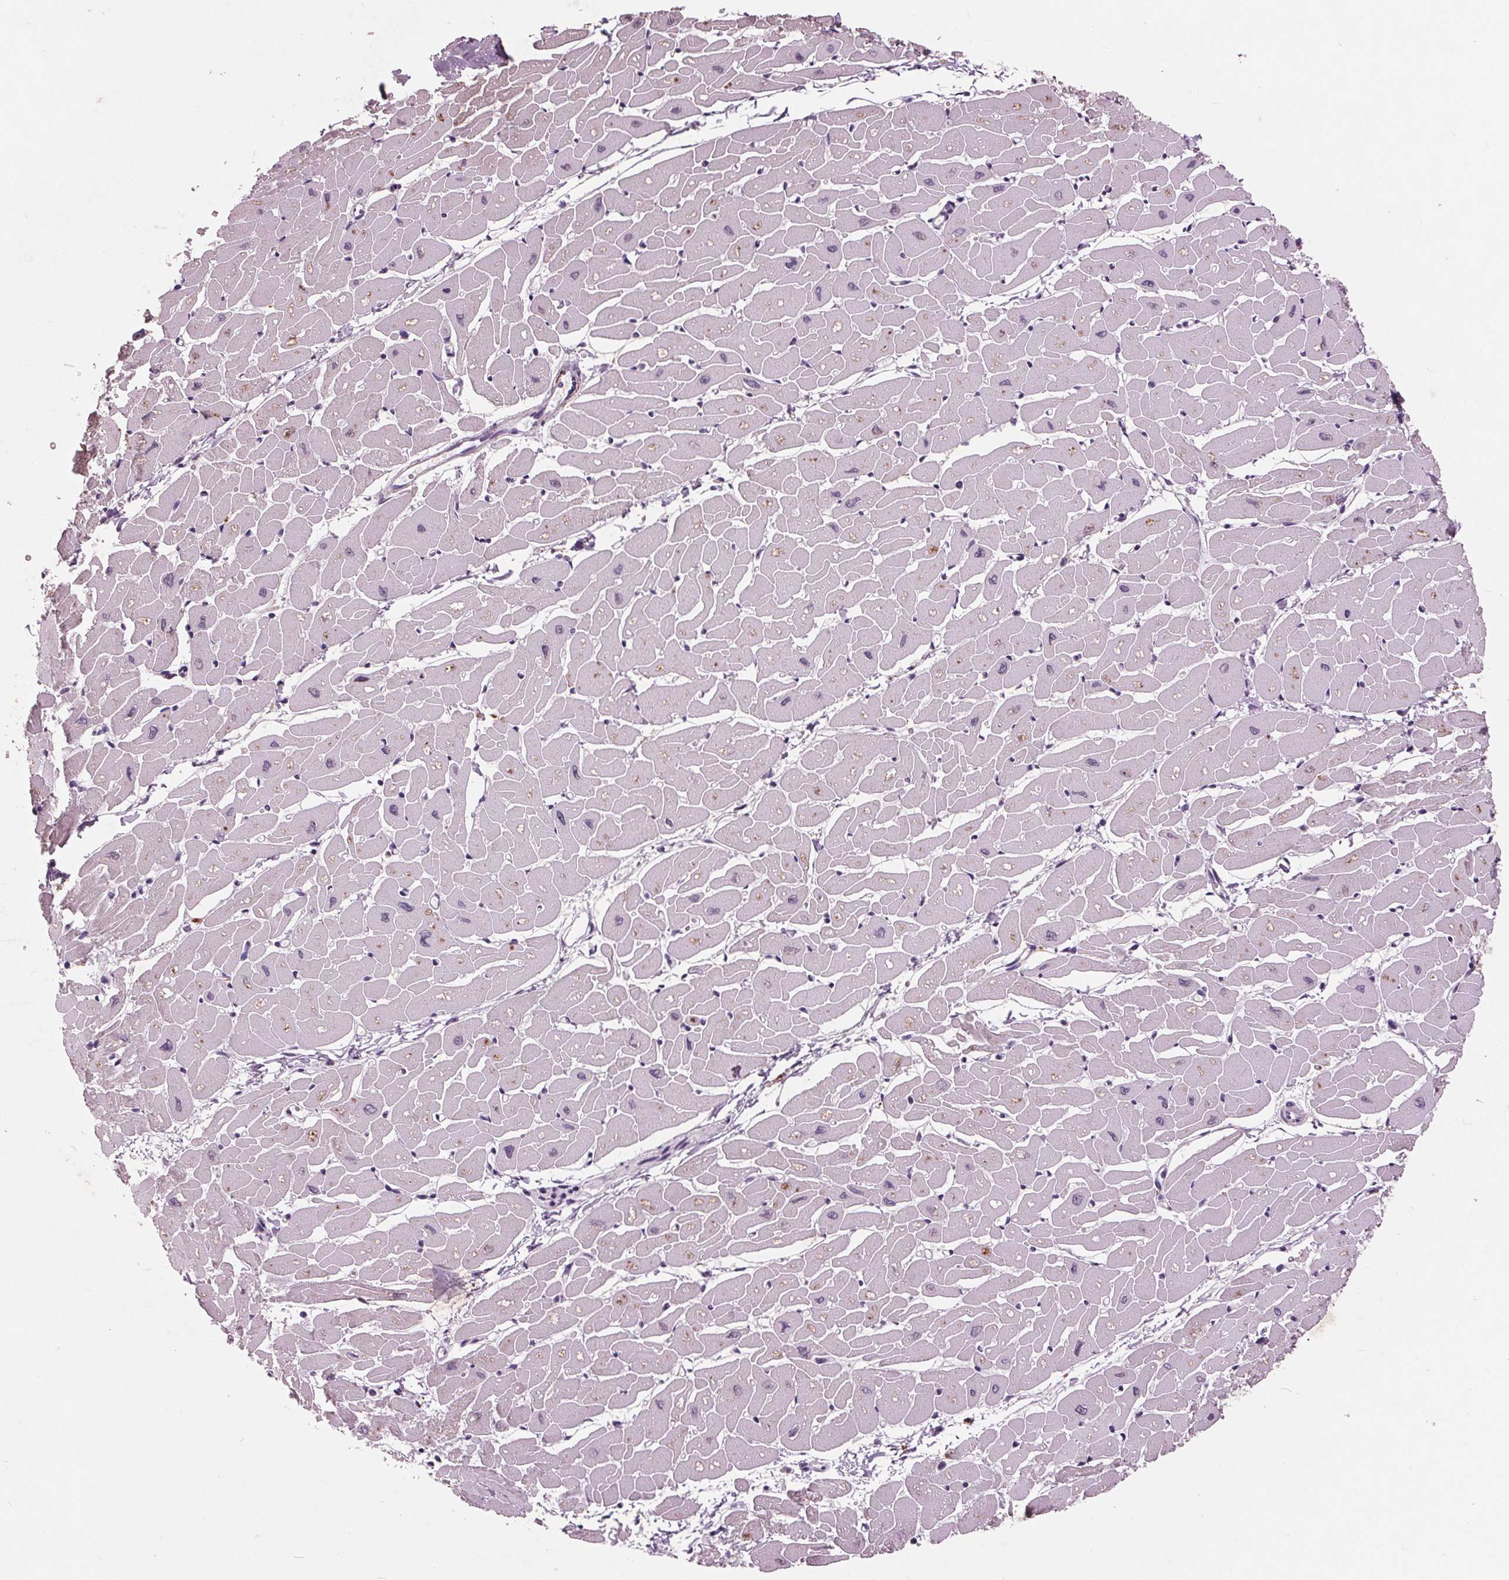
{"staining": {"intensity": "negative", "quantity": "none", "location": "none"}, "tissue": "heart muscle", "cell_type": "Cardiomyocytes", "image_type": "normal", "snomed": [{"axis": "morphology", "description": "Normal tissue, NOS"}, {"axis": "topography", "description": "Heart"}], "caption": "IHC image of normal heart muscle: human heart muscle stained with DAB (3,3'-diaminobenzidine) demonstrates no significant protein staining in cardiomyocytes. (Brightfield microscopy of DAB immunohistochemistry at high magnification).", "gene": "C6", "patient": {"sex": "male", "age": 57}}